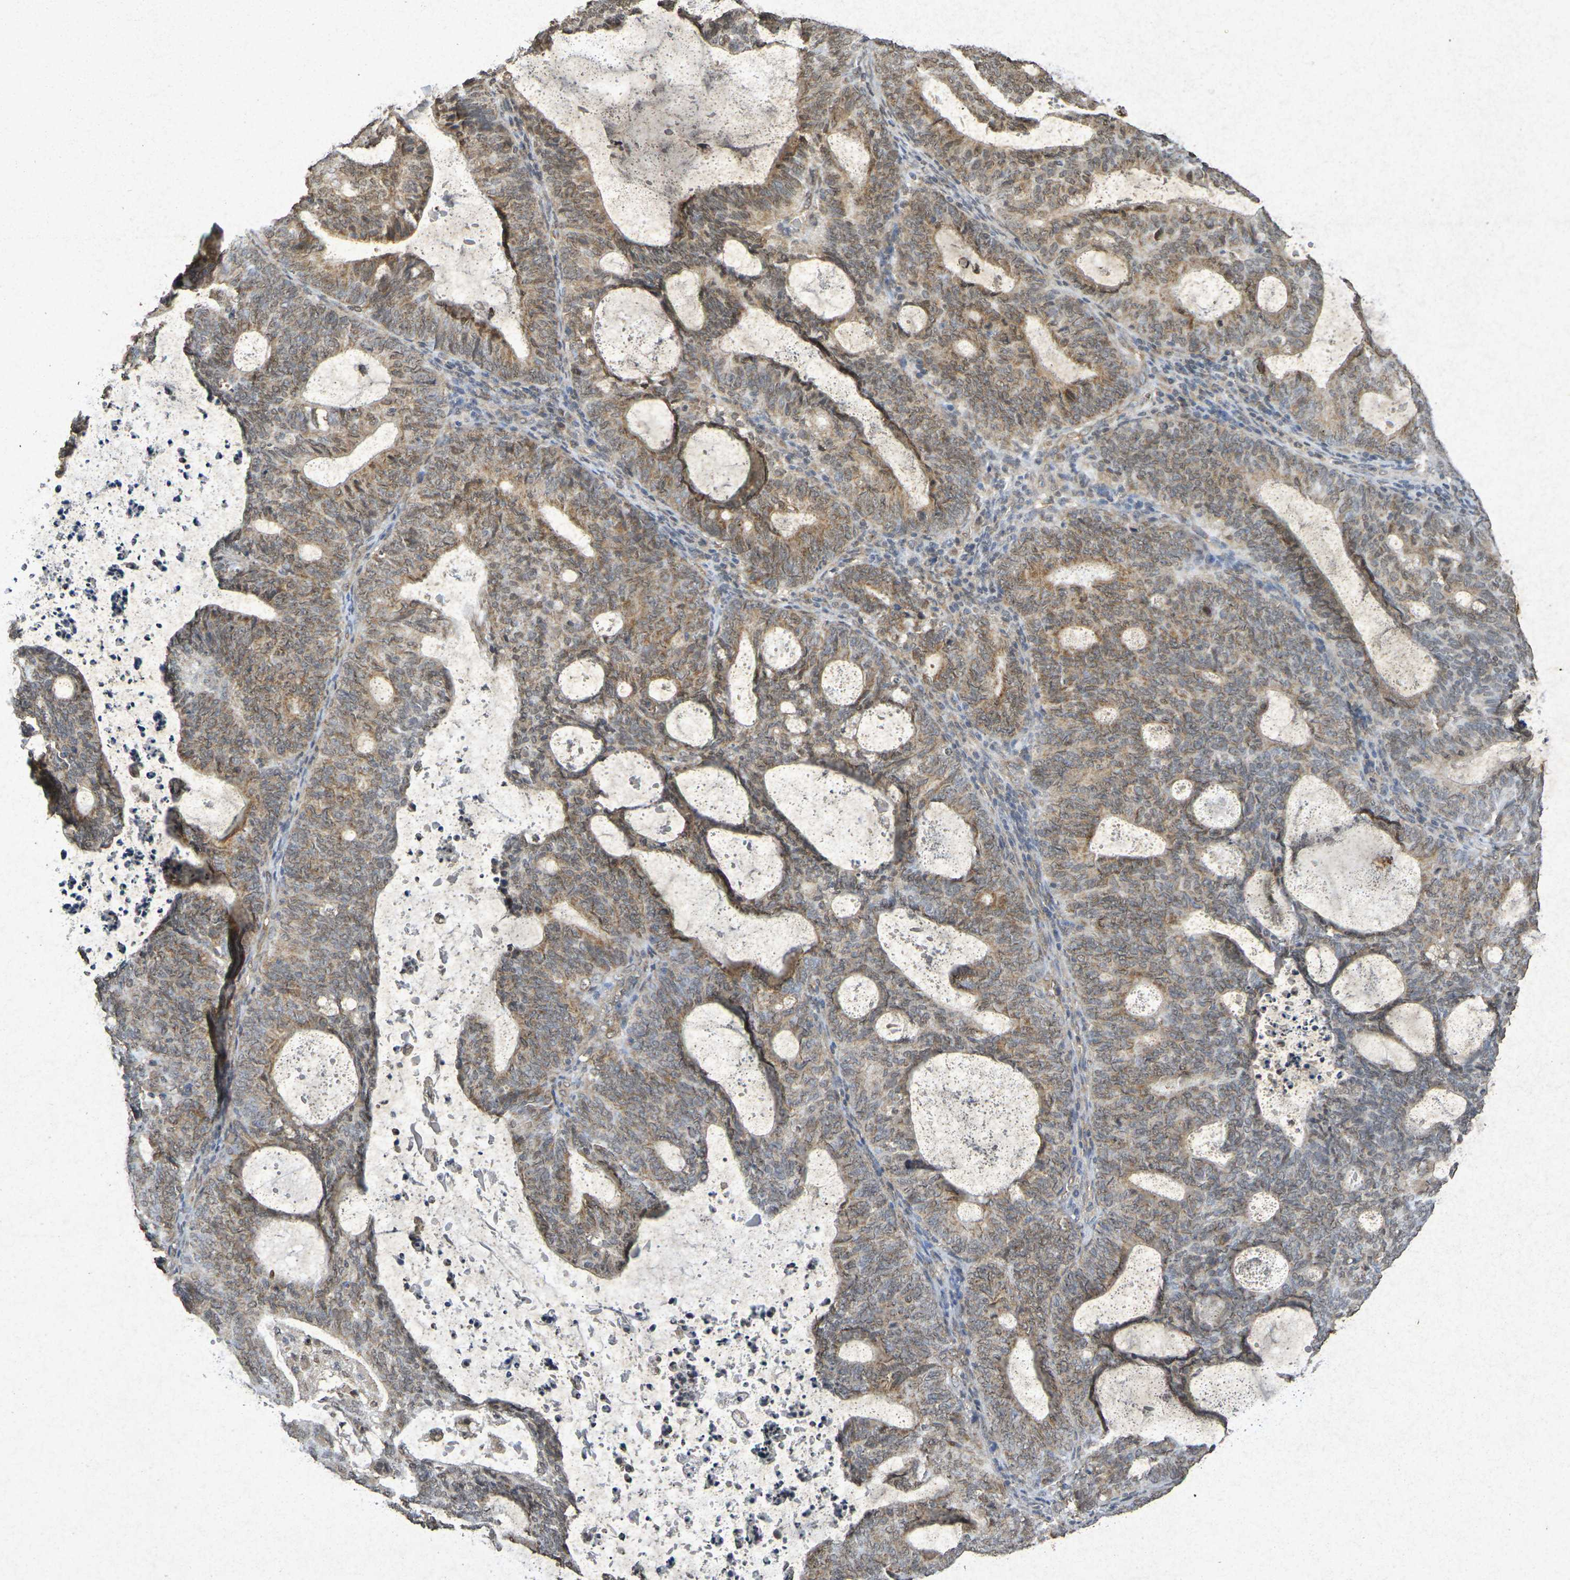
{"staining": {"intensity": "moderate", "quantity": ">75%", "location": "cytoplasmic/membranous,nuclear"}, "tissue": "endometrial cancer", "cell_type": "Tumor cells", "image_type": "cancer", "snomed": [{"axis": "morphology", "description": "Adenocarcinoma, NOS"}, {"axis": "topography", "description": "Uterus"}], "caption": "Endometrial adenocarcinoma tissue exhibits moderate cytoplasmic/membranous and nuclear positivity in approximately >75% of tumor cells", "gene": "GUCY1A2", "patient": {"sex": "female", "age": 83}}